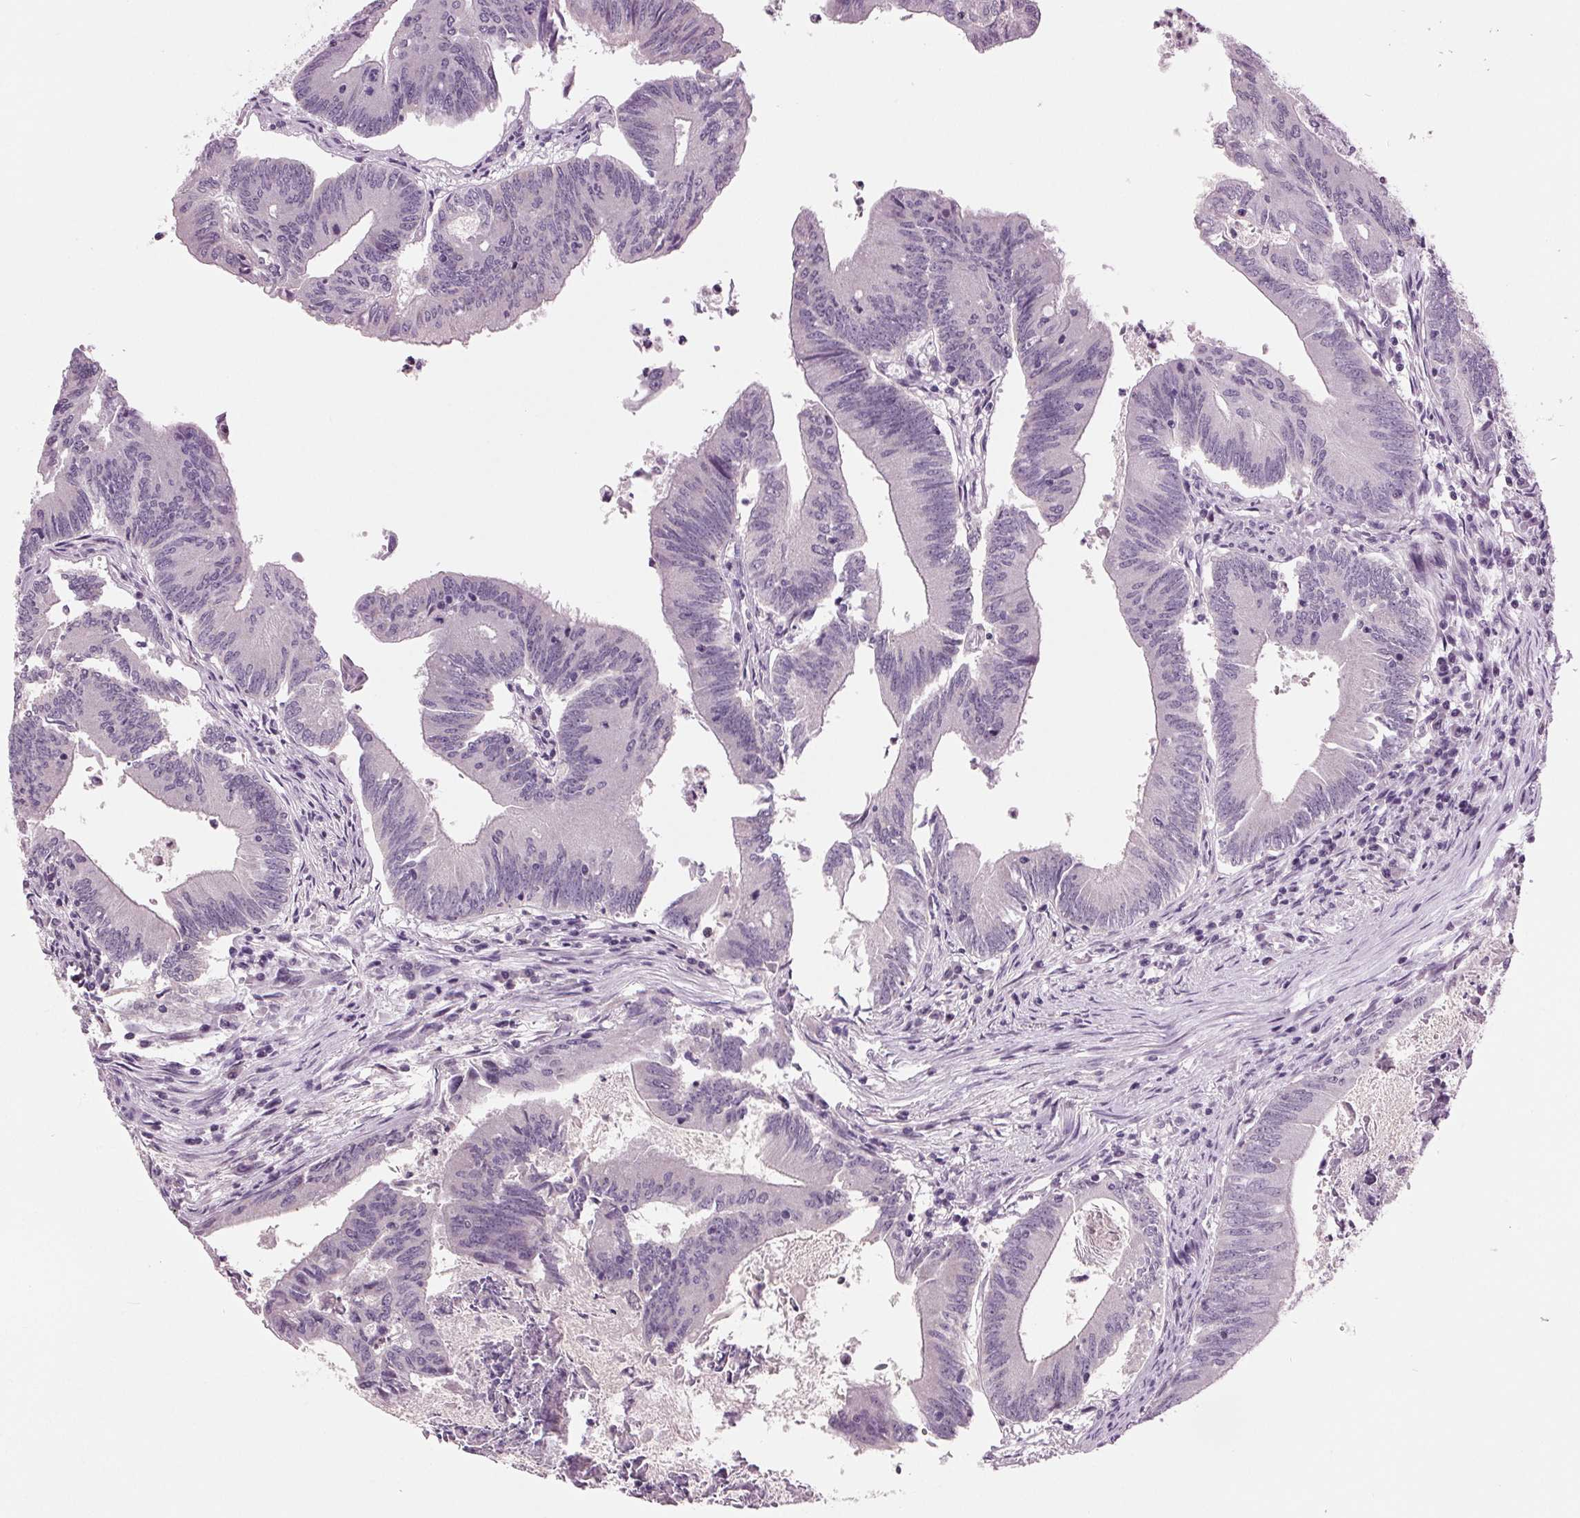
{"staining": {"intensity": "negative", "quantity": "none", "location": "none"}, "tissue": "colorectal cancer", "cell_type": "Tumor cells", "image_type": "cancer", "snomed": [{"axis": "morphology", "description": "Adenocarcinoma, NOS"}, {"axis": "topography", "description": "Colon"}], "caption": "Adenocarcinoma (colorectal) was stained to show a protein in brown. There is no significant expression in tumor cells.", "gene": "DNAH12", "patient": {"sex": "female", "age": 70}}